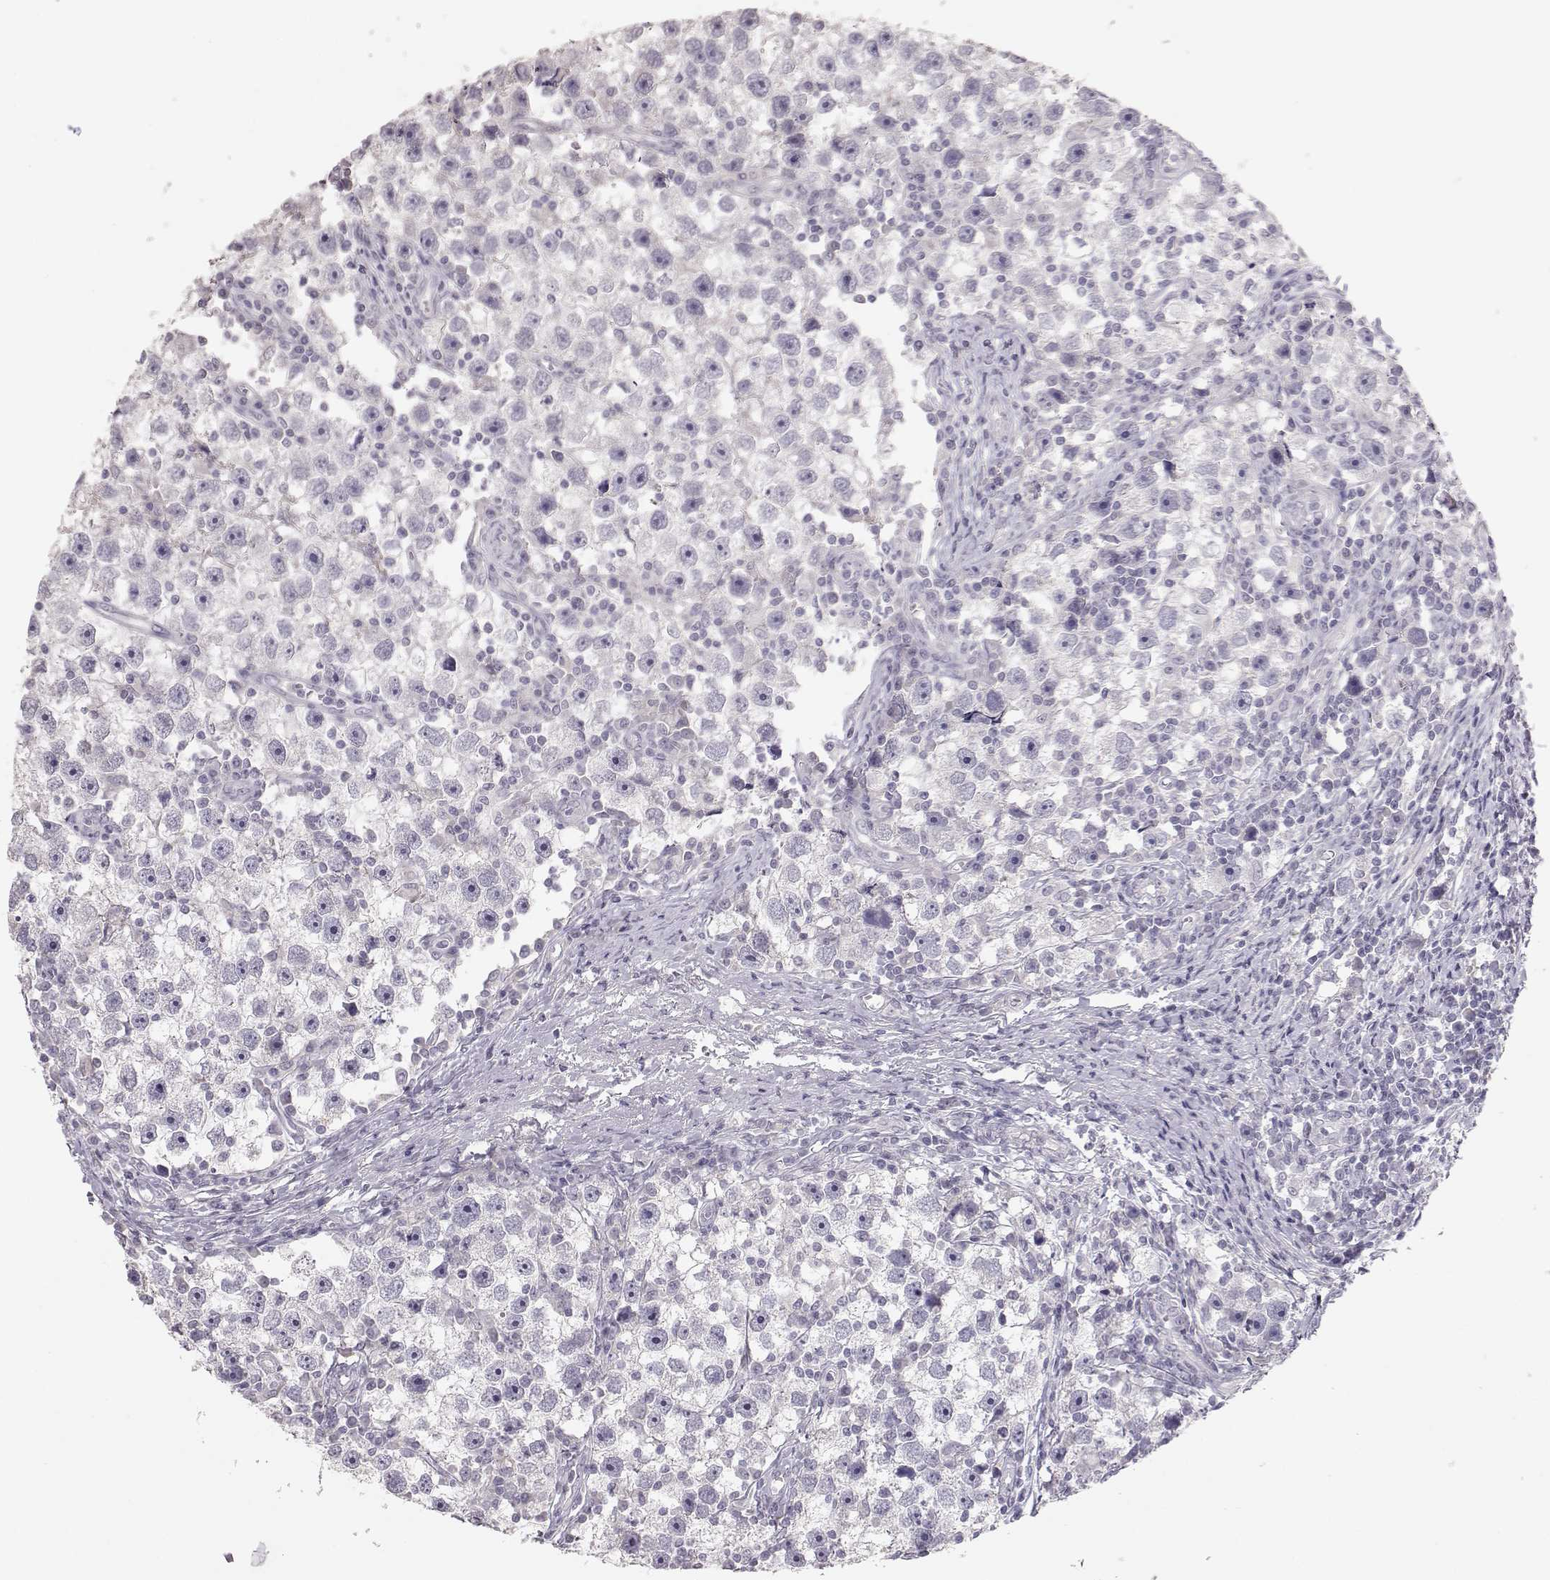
{"staining": {"intensity": "negative", "quantity": "none", "location": "none"}, "tissue": "testis cancer", "cell_type": "Tumor cells", "image_type": "cancer", "snomed": [{"axis": "morphology", "description": "Seminoma, NOS"}, {"axis": "topography", "description": "Testis"}], "caption": "There is no significant staining in tumor cells of testis cancer (seminoma).", "gene": "POU1F1", "patient": {"sex": "male", "age": 30}}